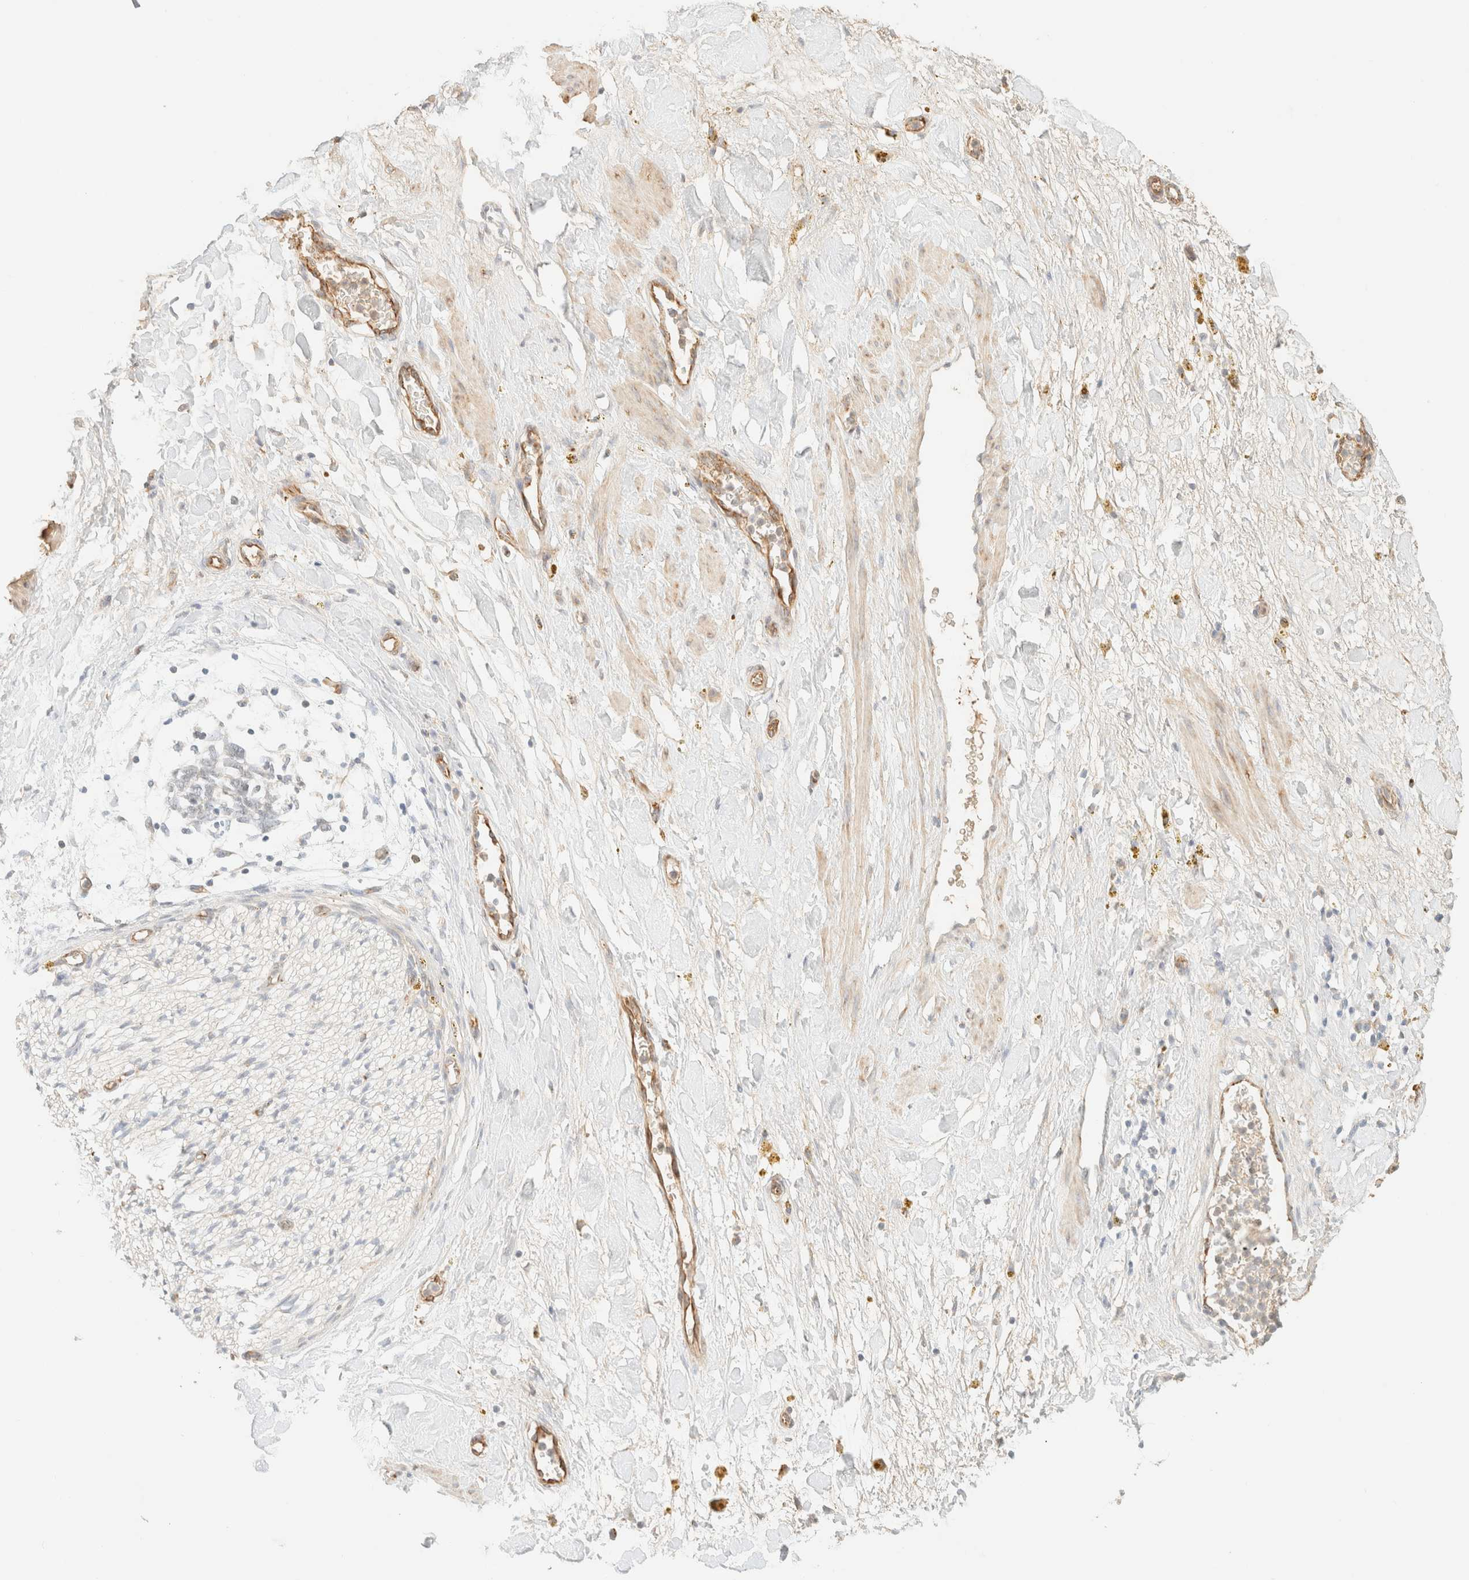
{"staining": {"intensity": "moderate", "quantity": ">75%", "location": "cytoplasmic/membranous"}, "tissue": "adipose tissue", "cell_type": "Adipocytes", "image_type": "normal", "snomed": [{"axis": "morphology", "description": "Normal tissue, NOS"}, {"axis": "topography", "description": "Kidney"}, {"axis": "topography", "description": "Peripheral nerve tissue"}], "caption": "Brown immunohistochemical staining in unremarkable human adipose tissue exhibits moderate cytoplasmic/membranous expression in approximately >75% of adipocytes. (Brightfield microscopy of DAB IHC at high magnification).", "gene": "SPARCL1", "patient": {"sex": "male", "age": 7}}